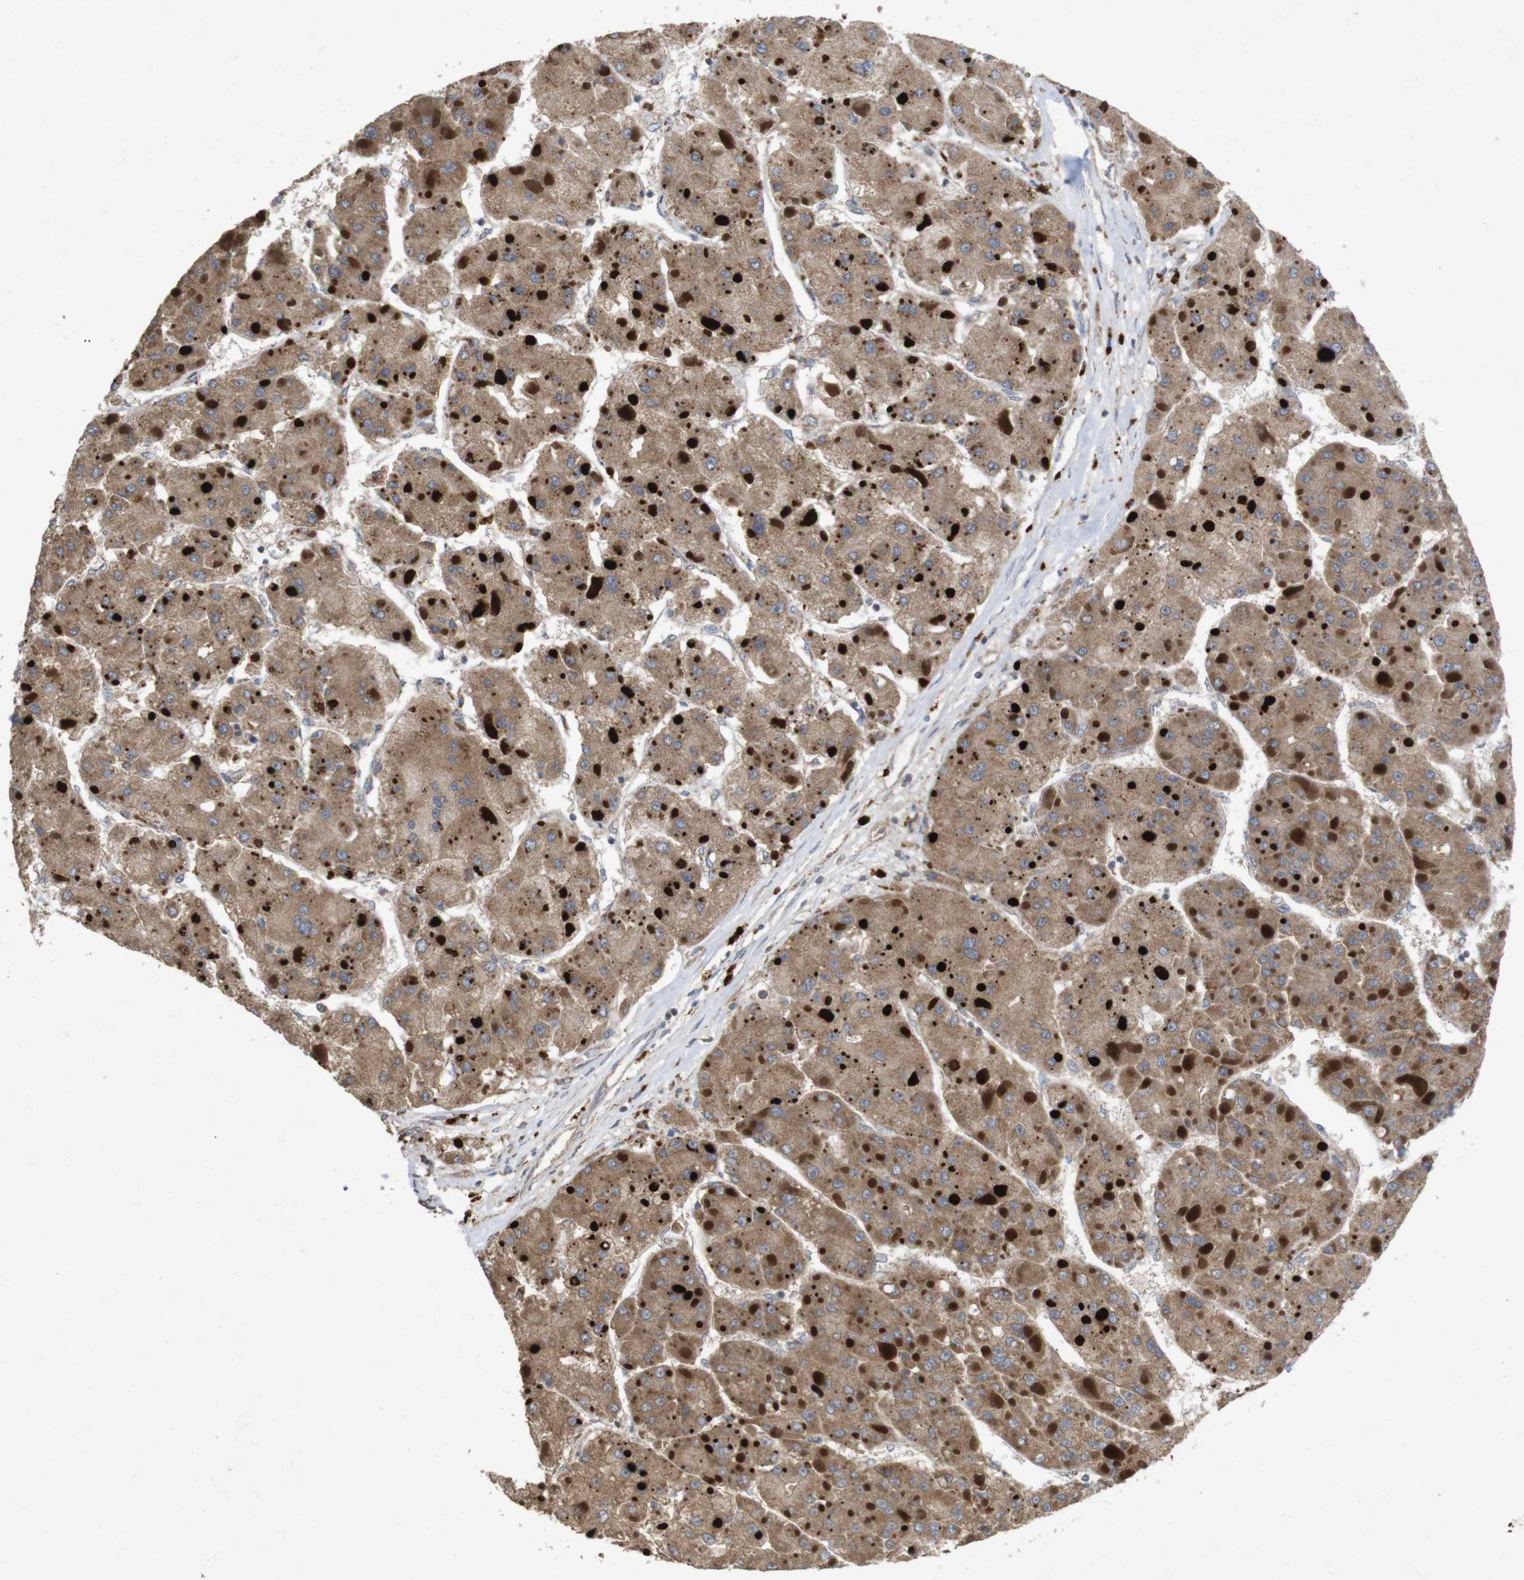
{"staining": {"intensity": "moderate", "quantity": ">75%", "location": "cytoplasmic/membranous"}, "tissue": "liver cancer", "cell_type": "Tumor cells", "image_type": "cancer", "snomed": [{"axis": "morphology", "description": "Carcinoma, Hepatocellular, NOS"}, {"axis": "topography", "description": "Liver"}], "caption": "IHC photomicrograph of human liver cancer stained for a protein (brown), which reveals medium levels of moderate cytoplasmic/membranous staining in about >75% of tumor cells.", "gene": "KCNS3", "patient": {"sex": "female", "age": 73}}